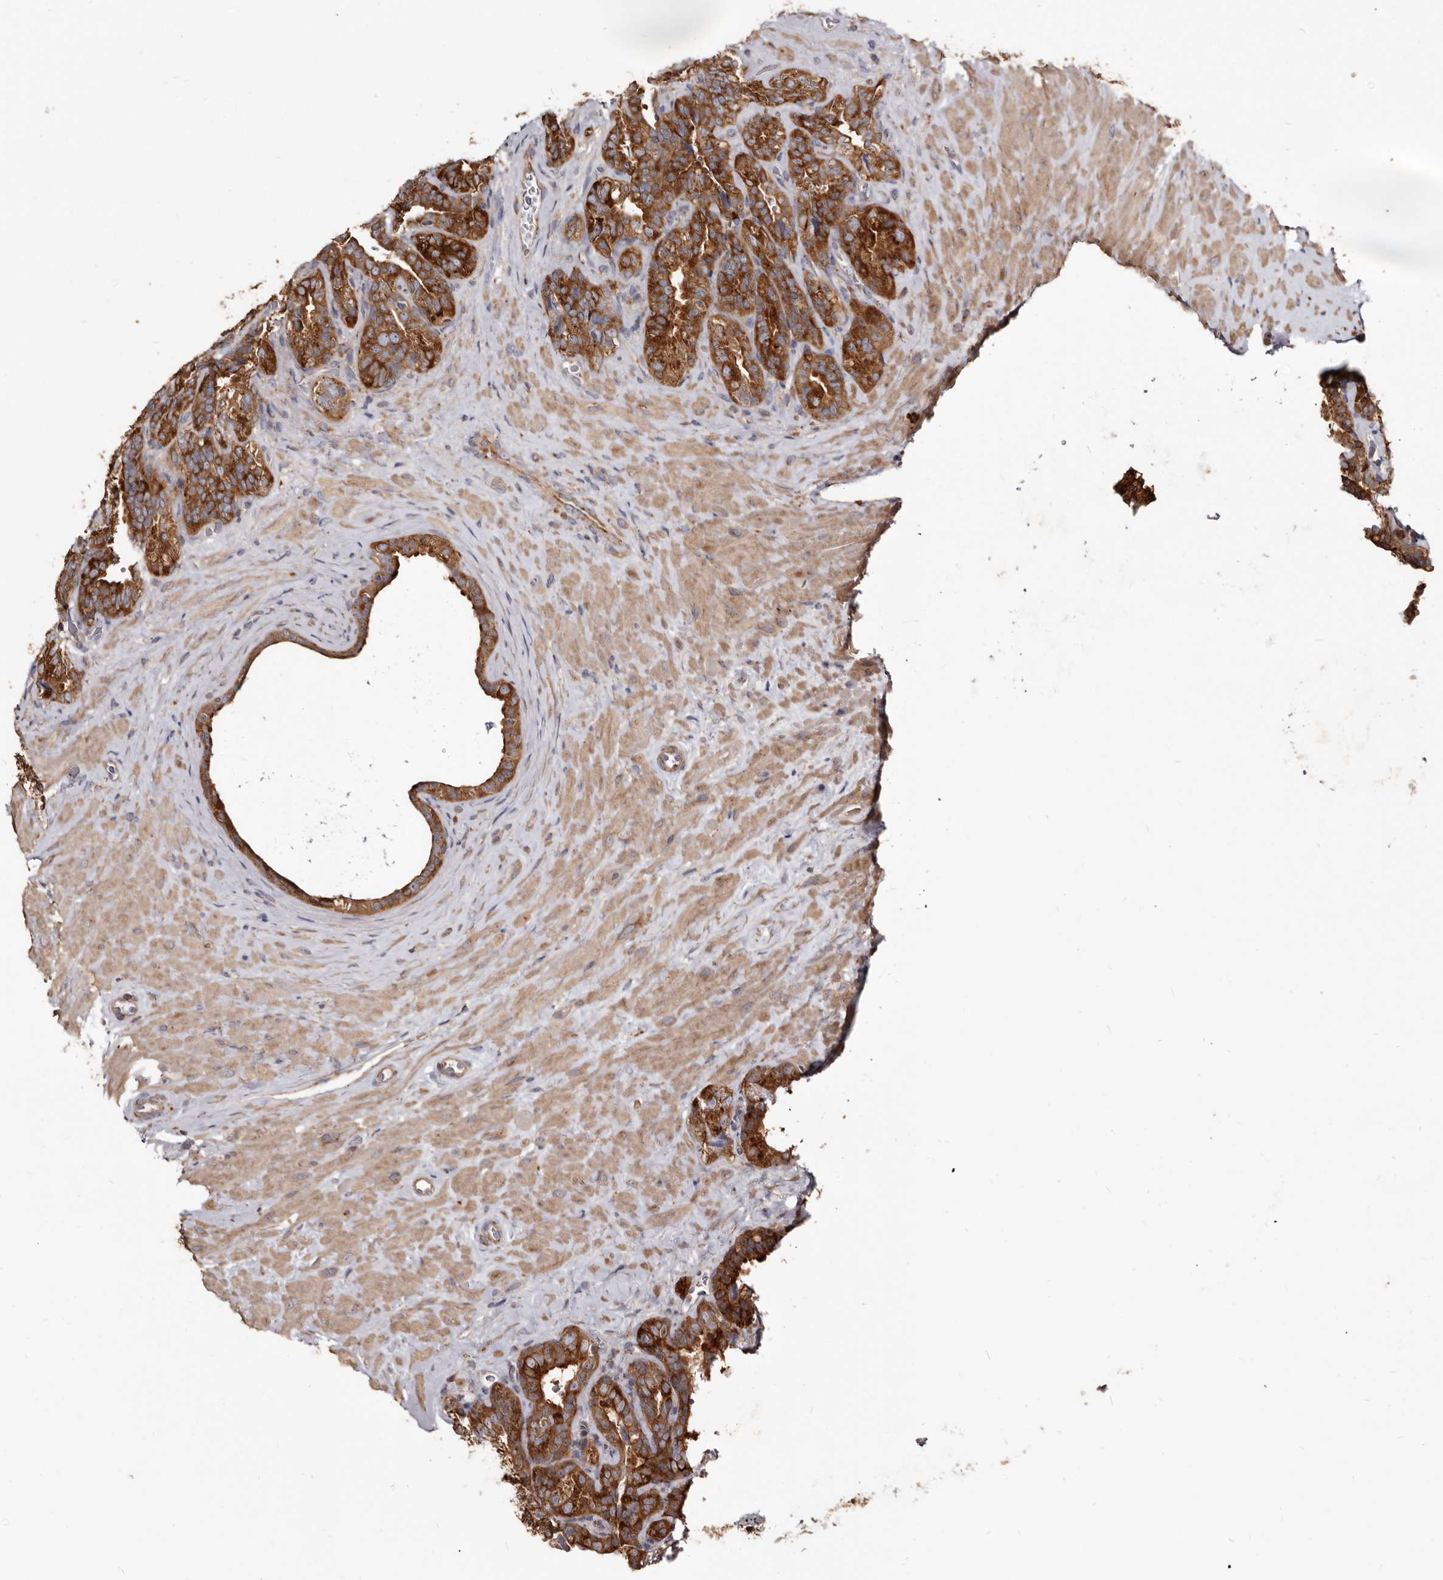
{"staining": {"intensity": "strong", "quantity": ">75%", "location": "cytoplasmic/membranous"}, "tissue": "seminal vesicle", "cell_type": "Glandular cells", "image_type": "normal", "snomed": [{"axis": "morphology", "description": "Normal tissue, NOS"}, {"axis": "topography", "description": "Prostate"}, {"axis": "topography", "description": "Seminal veicle"}], "caption": "Seminal vesicle stained with IHC reveals strong cytoplasmic/membranous positivity in about >75% of glandular cells.", "gene": "TPD52", "patient": {"sex": "male", "age": 67}}